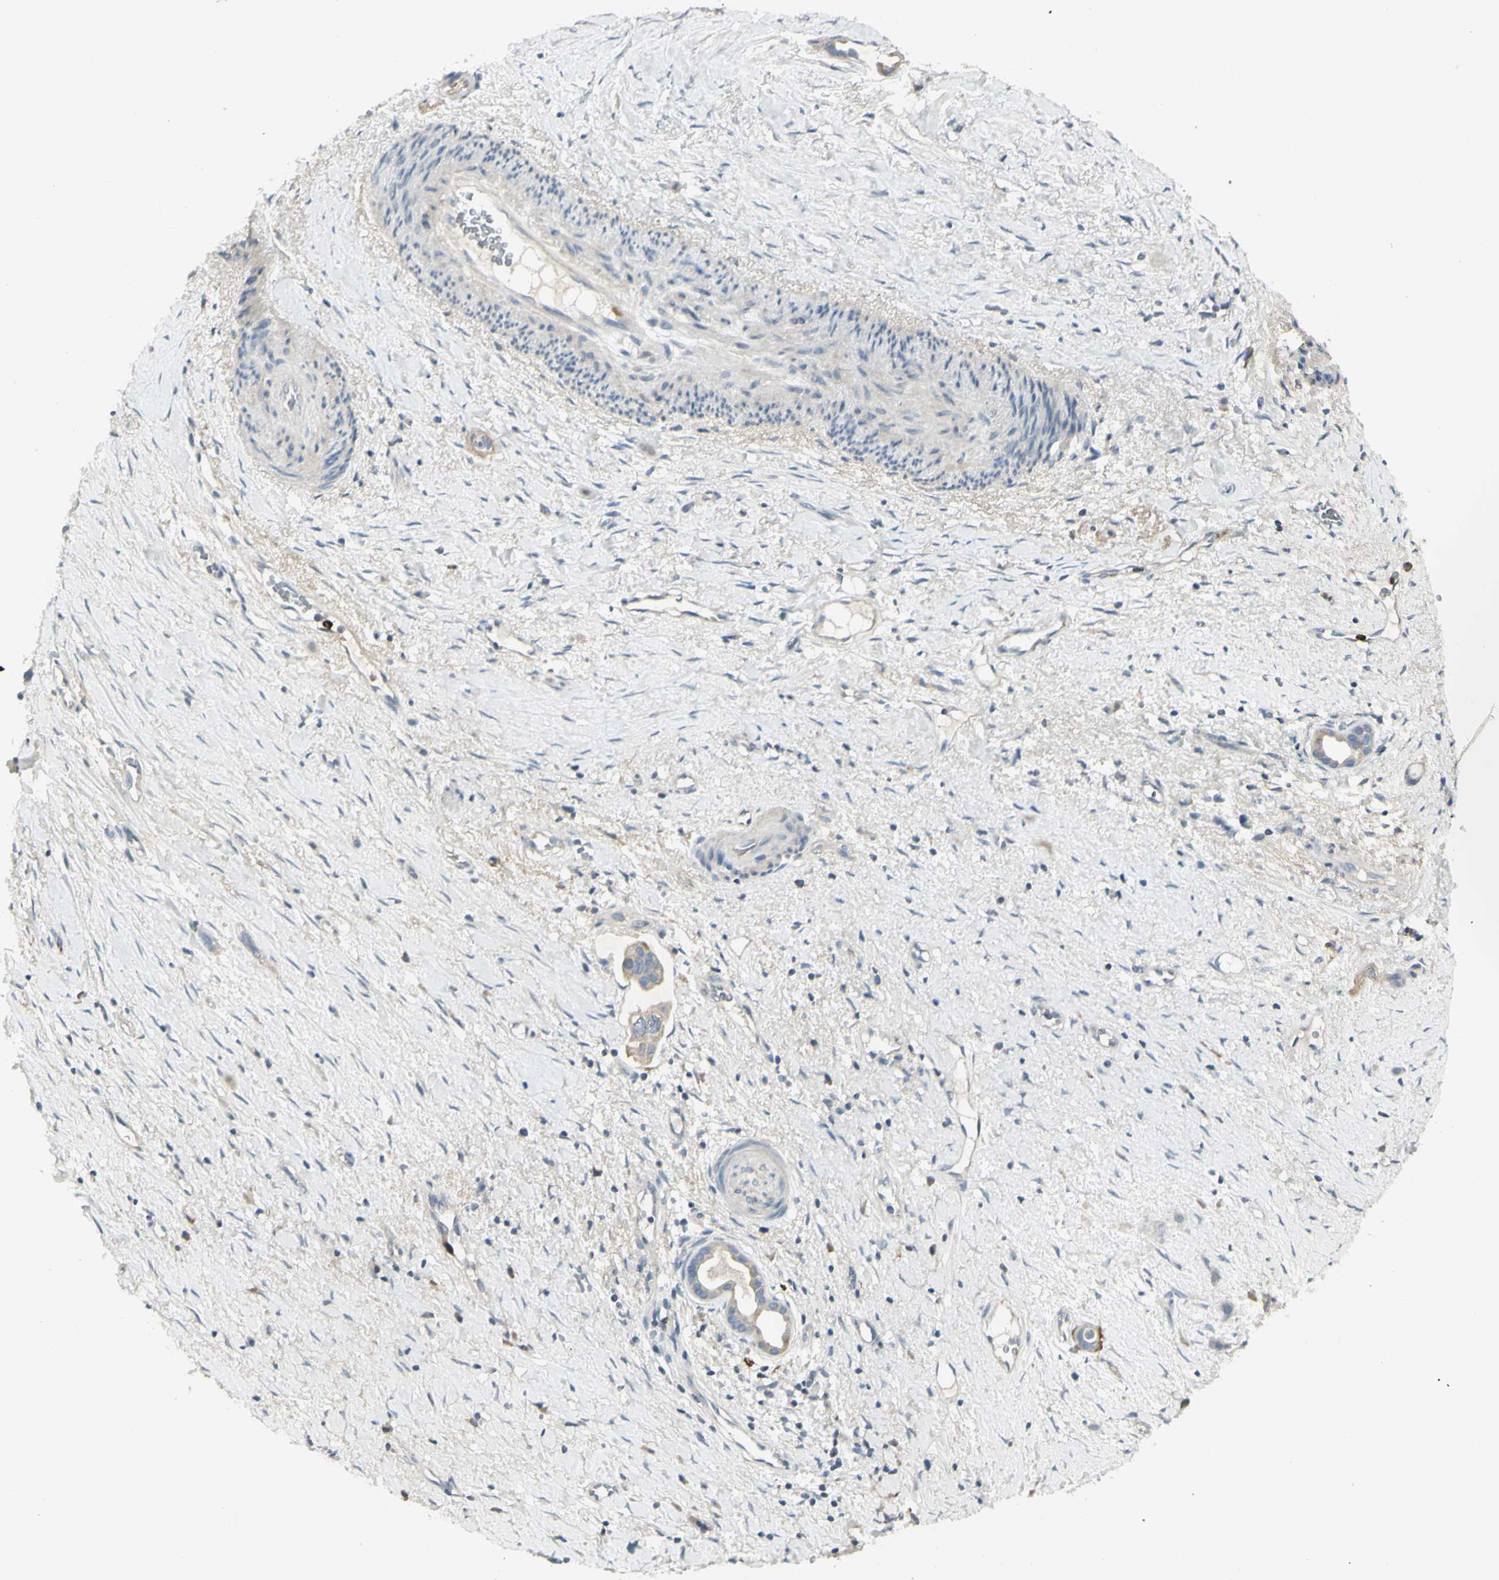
{"staining": {"intensity": "negative", "quantity": "none", "location": "none"}, "tissue": "liver cancer", "cell_type": "Tumor cells", "image_type": "cancer", "snomed": [{"axis": "morphology", "description": "Cholangiocarcinoma"}, {"axis": "topography", "description": "Liver"}], "caption": "Liver cancer stained for a protein using immunohistochemistry (IHC) shows no expression tumor cells.", "gene": "CCNB2", "patient": {"sex": "female", "age": 65}}